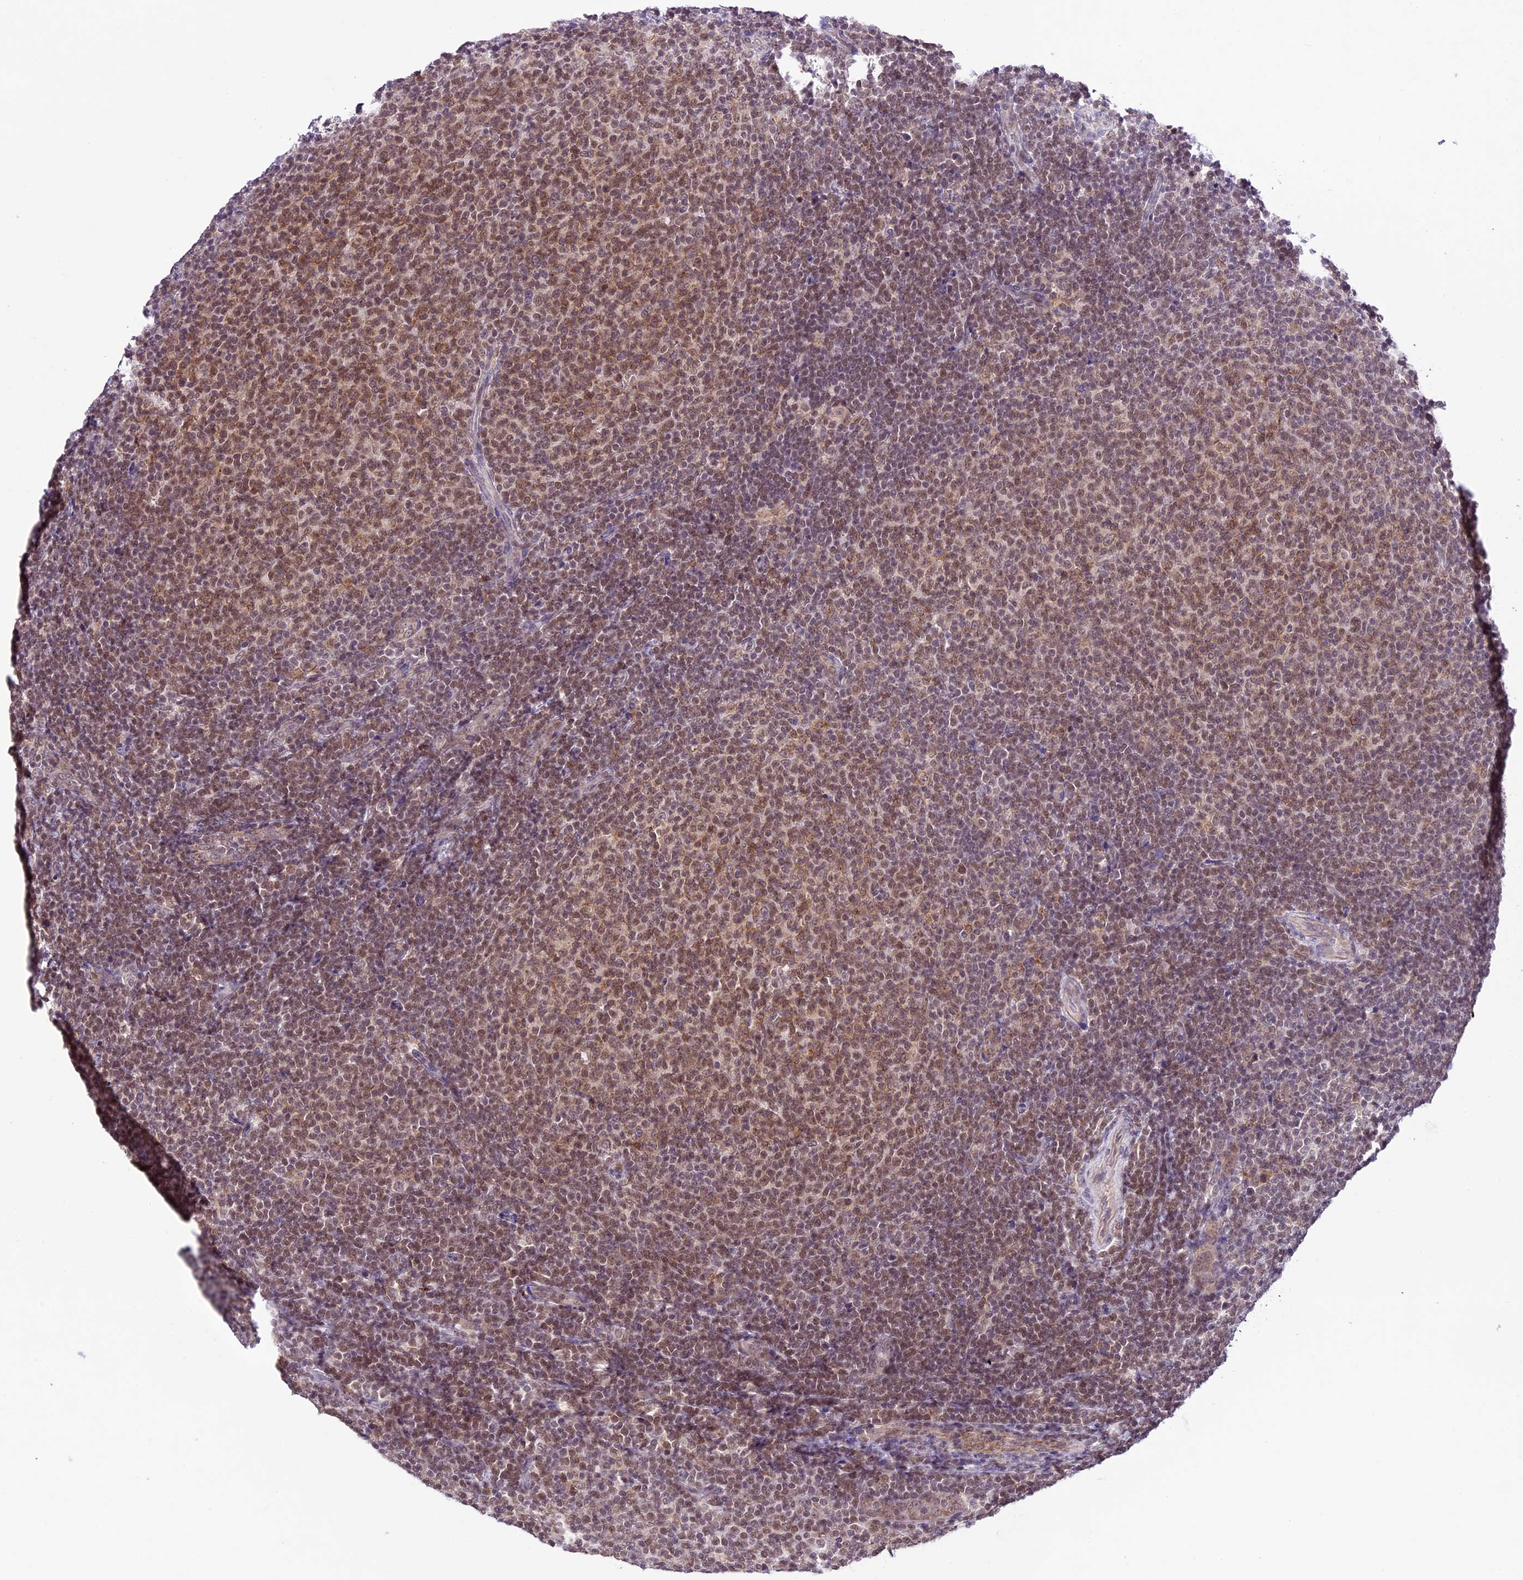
{"staining": {"intensity": "moderate", "quantity": ">75%", "location": "nuclear"}, "tissue": "lymphoma", "cell_type": "Tumor cells", "image_type": "cancer", "snomed": [{"axis": "morphology", "description": "Malignant lymphoma, non-Hodgkin's type, Low grade"}, {"axis": "topography", "description": "Lymph node"}], "caption": "Malignant lymphoma, non-Hodgkin's type (low-grade) stained with a protein marker demonstrates moderate staining in tumor cells.", "gene": "SHKBP1", "patient": {"sex": "male", "age": 66}}